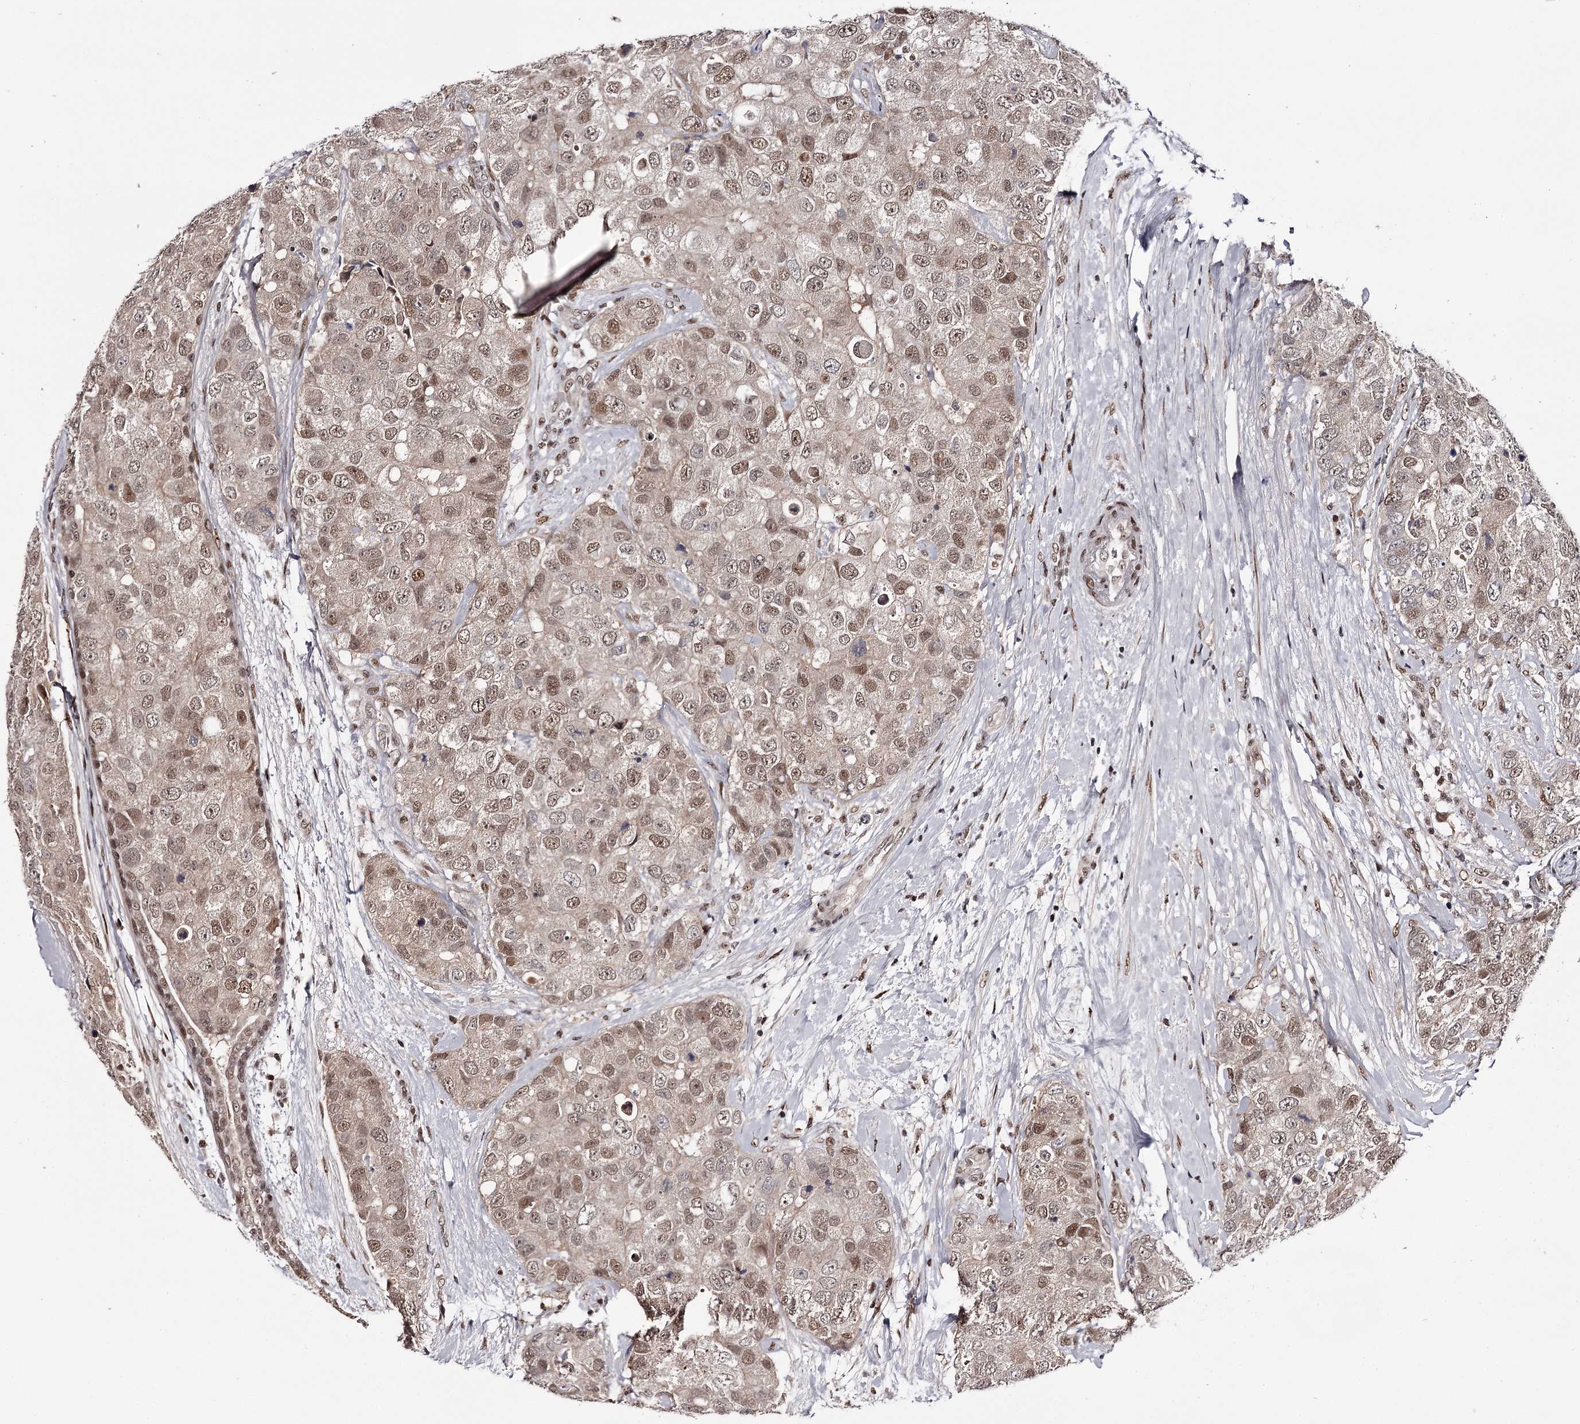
{"staining": {"intensity": "moderate", "quantity": ">75%", "location": "nuclear"}, "tissue": "breast cancer", "cell_type": "Tumor cells", "image_type": "cancer", "snomed": [{"axis": "morphology", "description": "Duct carcinoma"}, {"axis": "topography", "description": "Breast"}], "caption": "Immunohistochemical staining of human intraductal carcinoma (breast) demonstrates moderate nuclear protein positivity in about >75% of tumor cells.", "gene": "TTC33", "patient": {"sex": "female", "age": 62}}